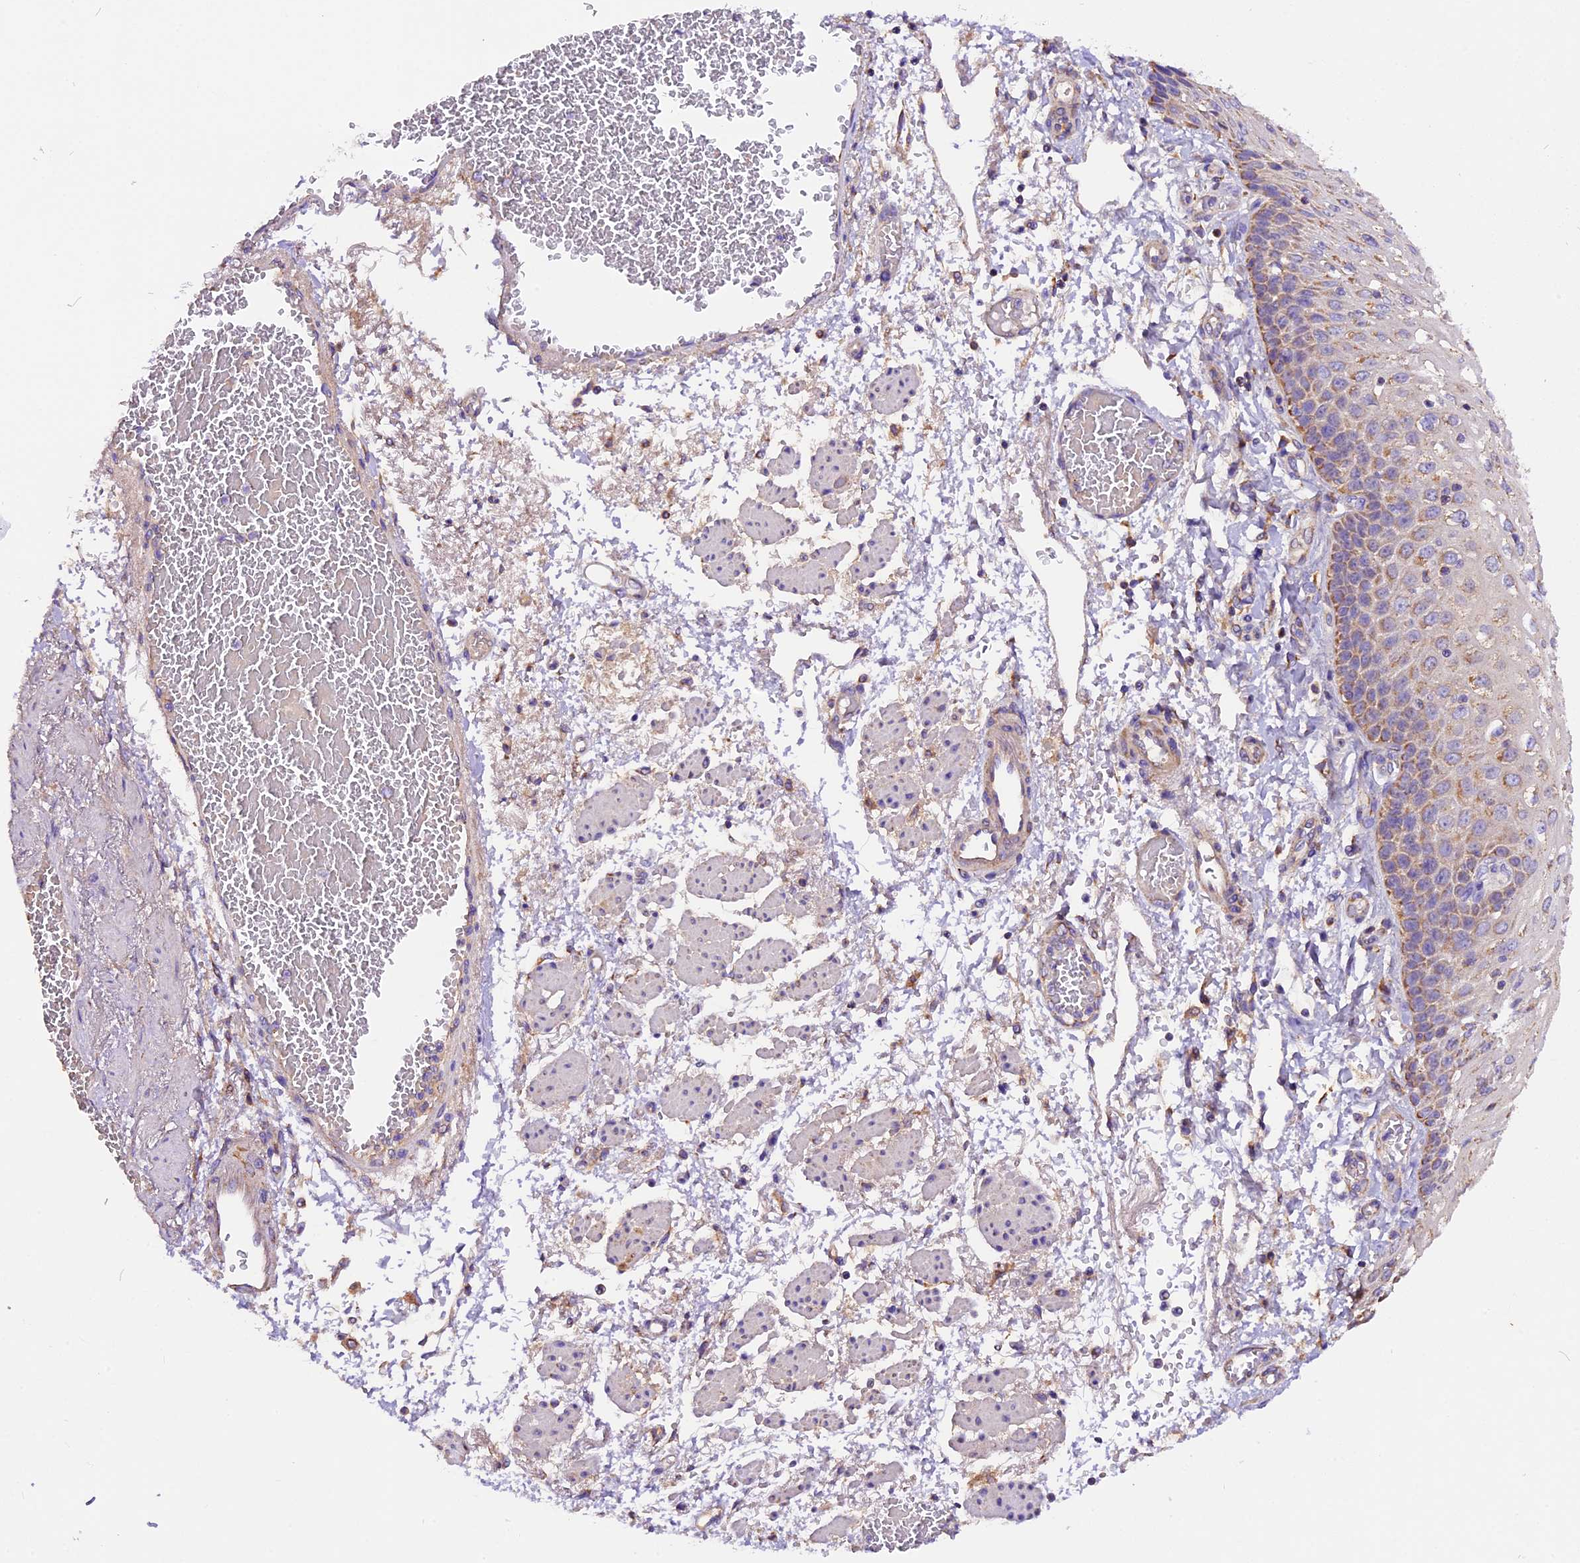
{"staining": {"intensity": "moderate", "quantity": "<25%", "location": "cytoplasmic/membranous"}, "tissue": "esophagus", "cell_type": "Squamous epithelial cells", "image_type": "normal", "snomed": [{"axis": "morphology", "description": "Normal tissue, NOS"}, {"axis": "topography", "description": "Esophagus"}], "caption": "Immunohistochemical staining of unremarkable esophagus reveals moderate cytoplasmic/membranous protein staining in approximately <25% of squamous epithelial cells. Using DAB (3,3'-diaminobenzidine) (brown) and hematoxylin (blue) stains, captured at high magnification using brightfield microscopy.", "gene": "SIX5", "patient": {"sex": "male", "age": 81}}